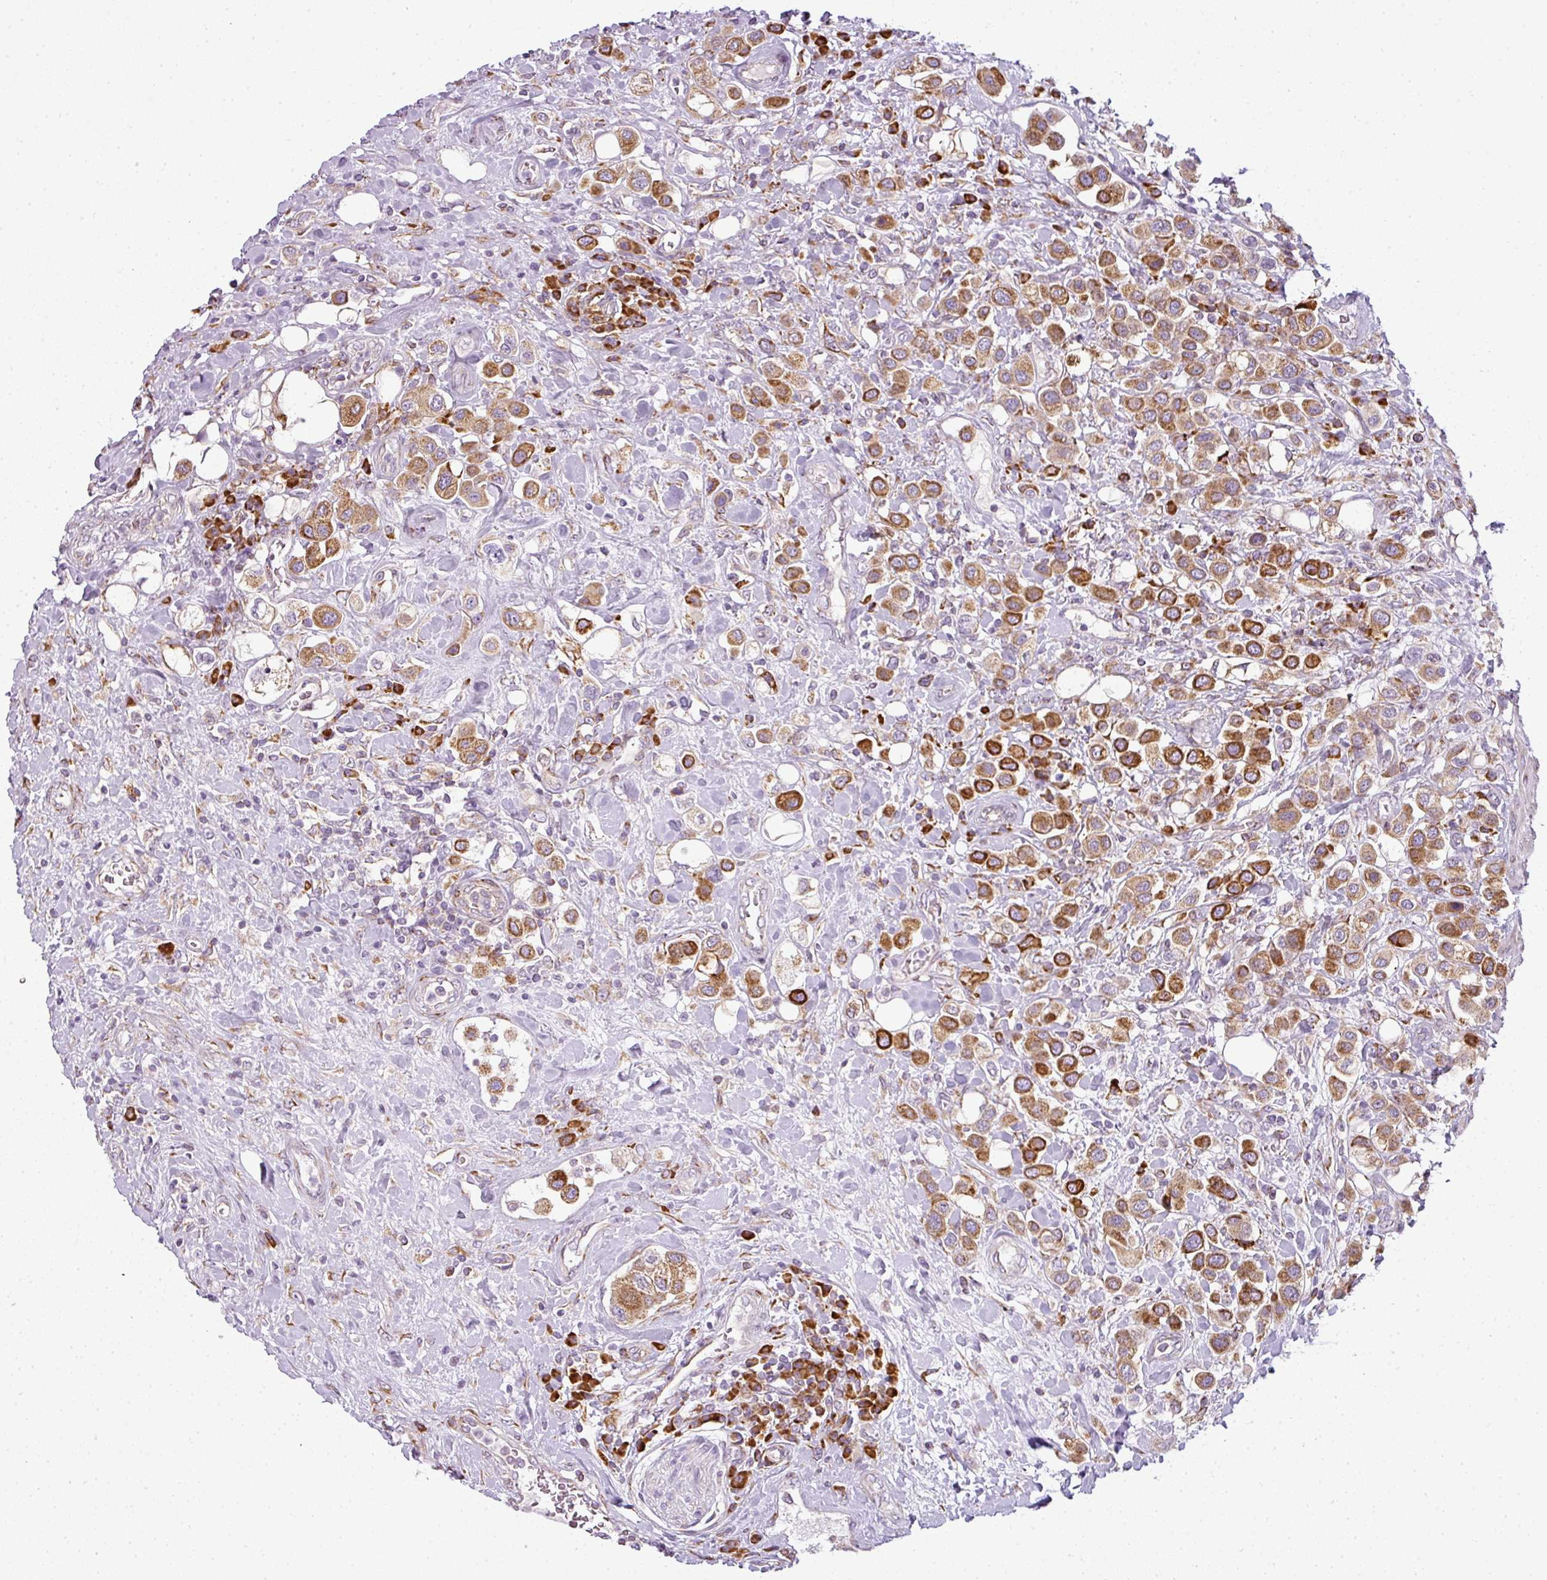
{"staining": {"intensity": "strong", "quantity": ">75%", "location": "cytoplasmic/membranous"}, "tissue": "urothelial cancer", "cell_type": "Tumor cells", "image_type": "cancer", "snomed": [{"axis": "morphology", "description": "Urothelial carcinoma, High grade"}, {"axis": "topography", "description": "Urinary bladder"}], "caption": "Immunohistochemistry (IHC) (DAB) staining of urothelial cancer demonstrates strong cytoplasmic/membranous protein staining in about >75% of tumor cells.", "gene": "ANKRD18A", "patient": {"sex": "male", "age": 50}}